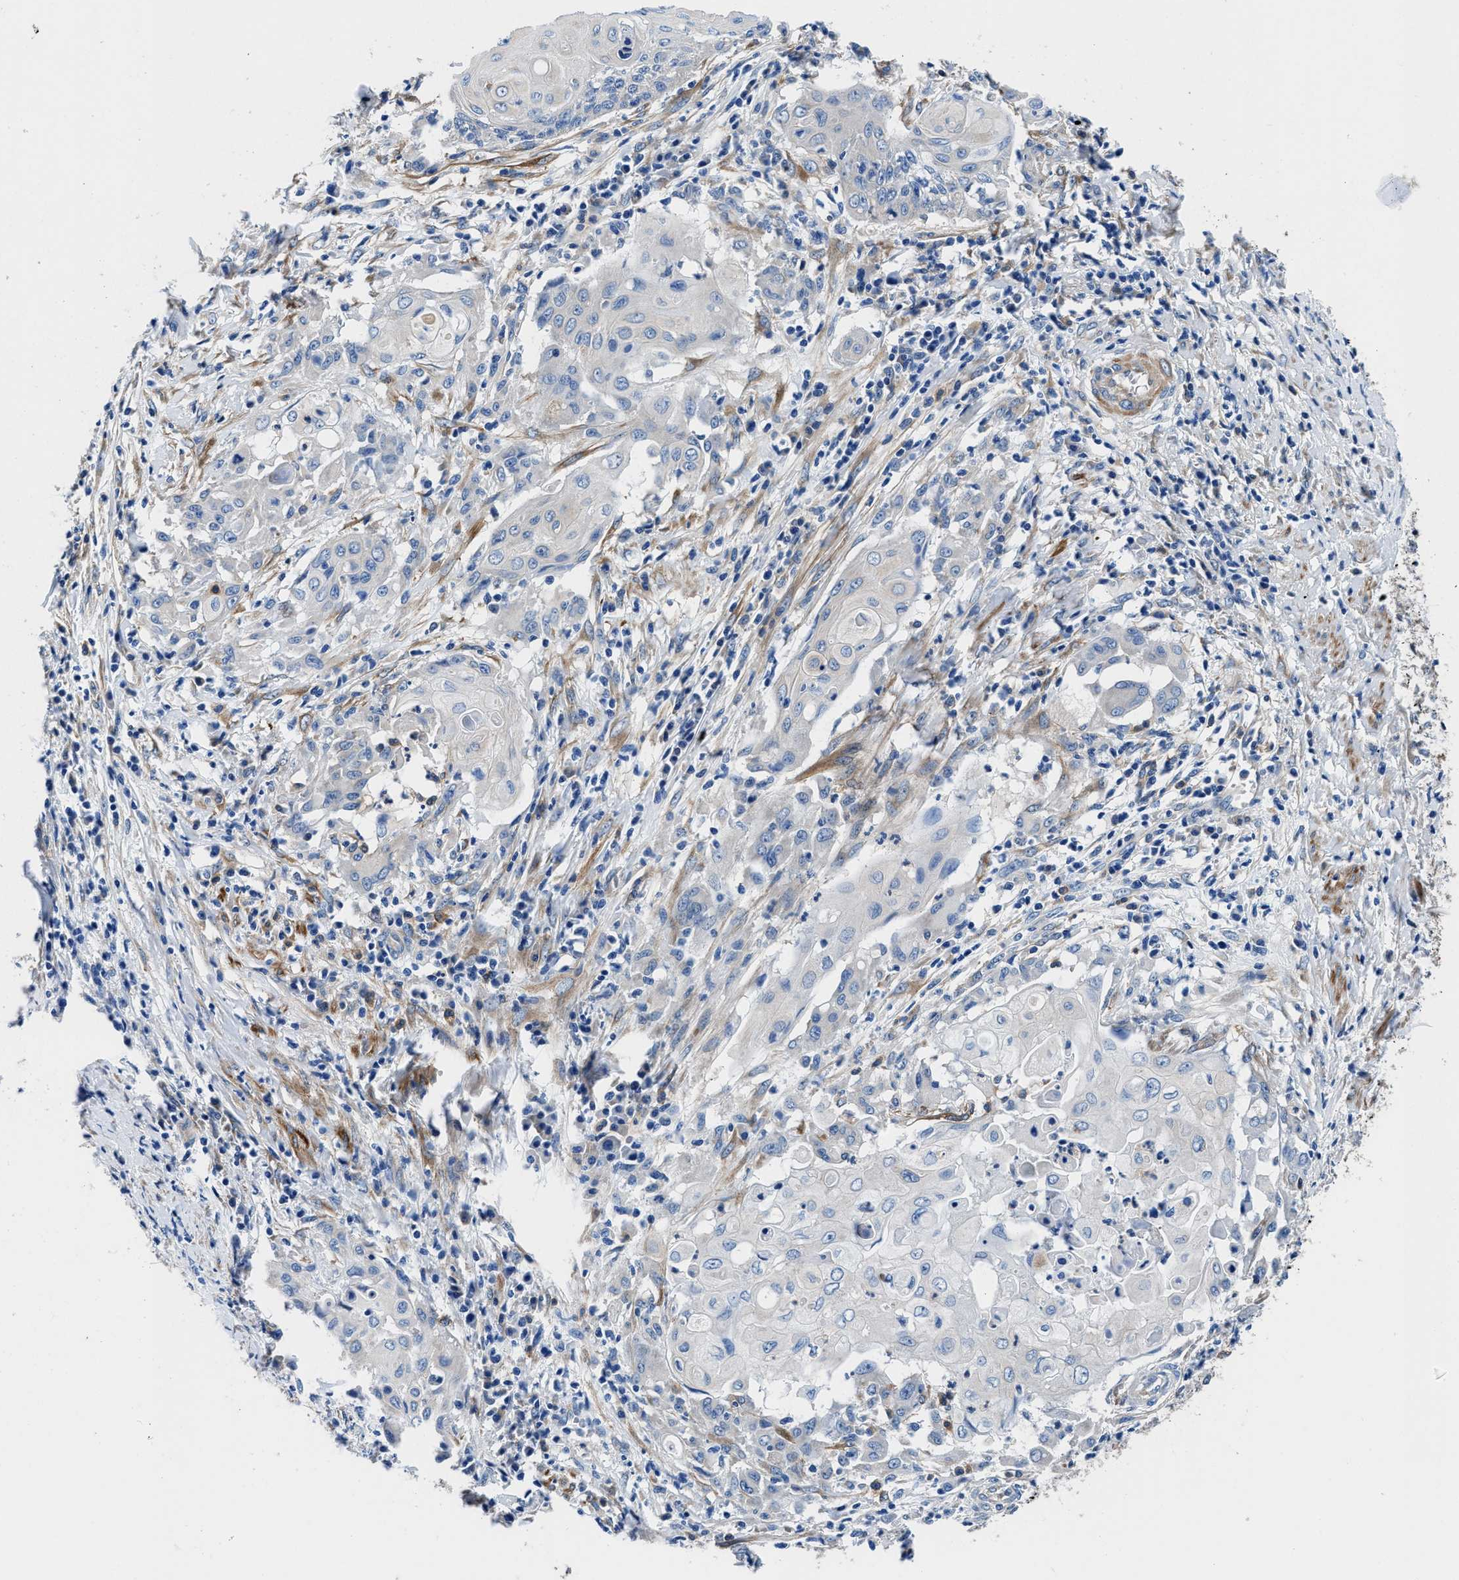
{"staining": {"intensity": "negative", "quantity": "none", "location": "none"}, "tissue": "cervical cancer", "cell_type": "Tumor cells", "image_type": "cancer", "snomed": [{"axis": "morphology", "description": "Squamous cell carcinoma, NOS"}, {"axis": "topography", "description": "Cervix"}], "caption": "DAB immunohistochemical staining of cervical squamous cell carcinoma shows no significant staining in tumor cells. (DAB immunohistochemistry (IHC) with hematoxylin counter stain).", "gene": "NEU1", "patient": {"sex": "female", "age": 39}}